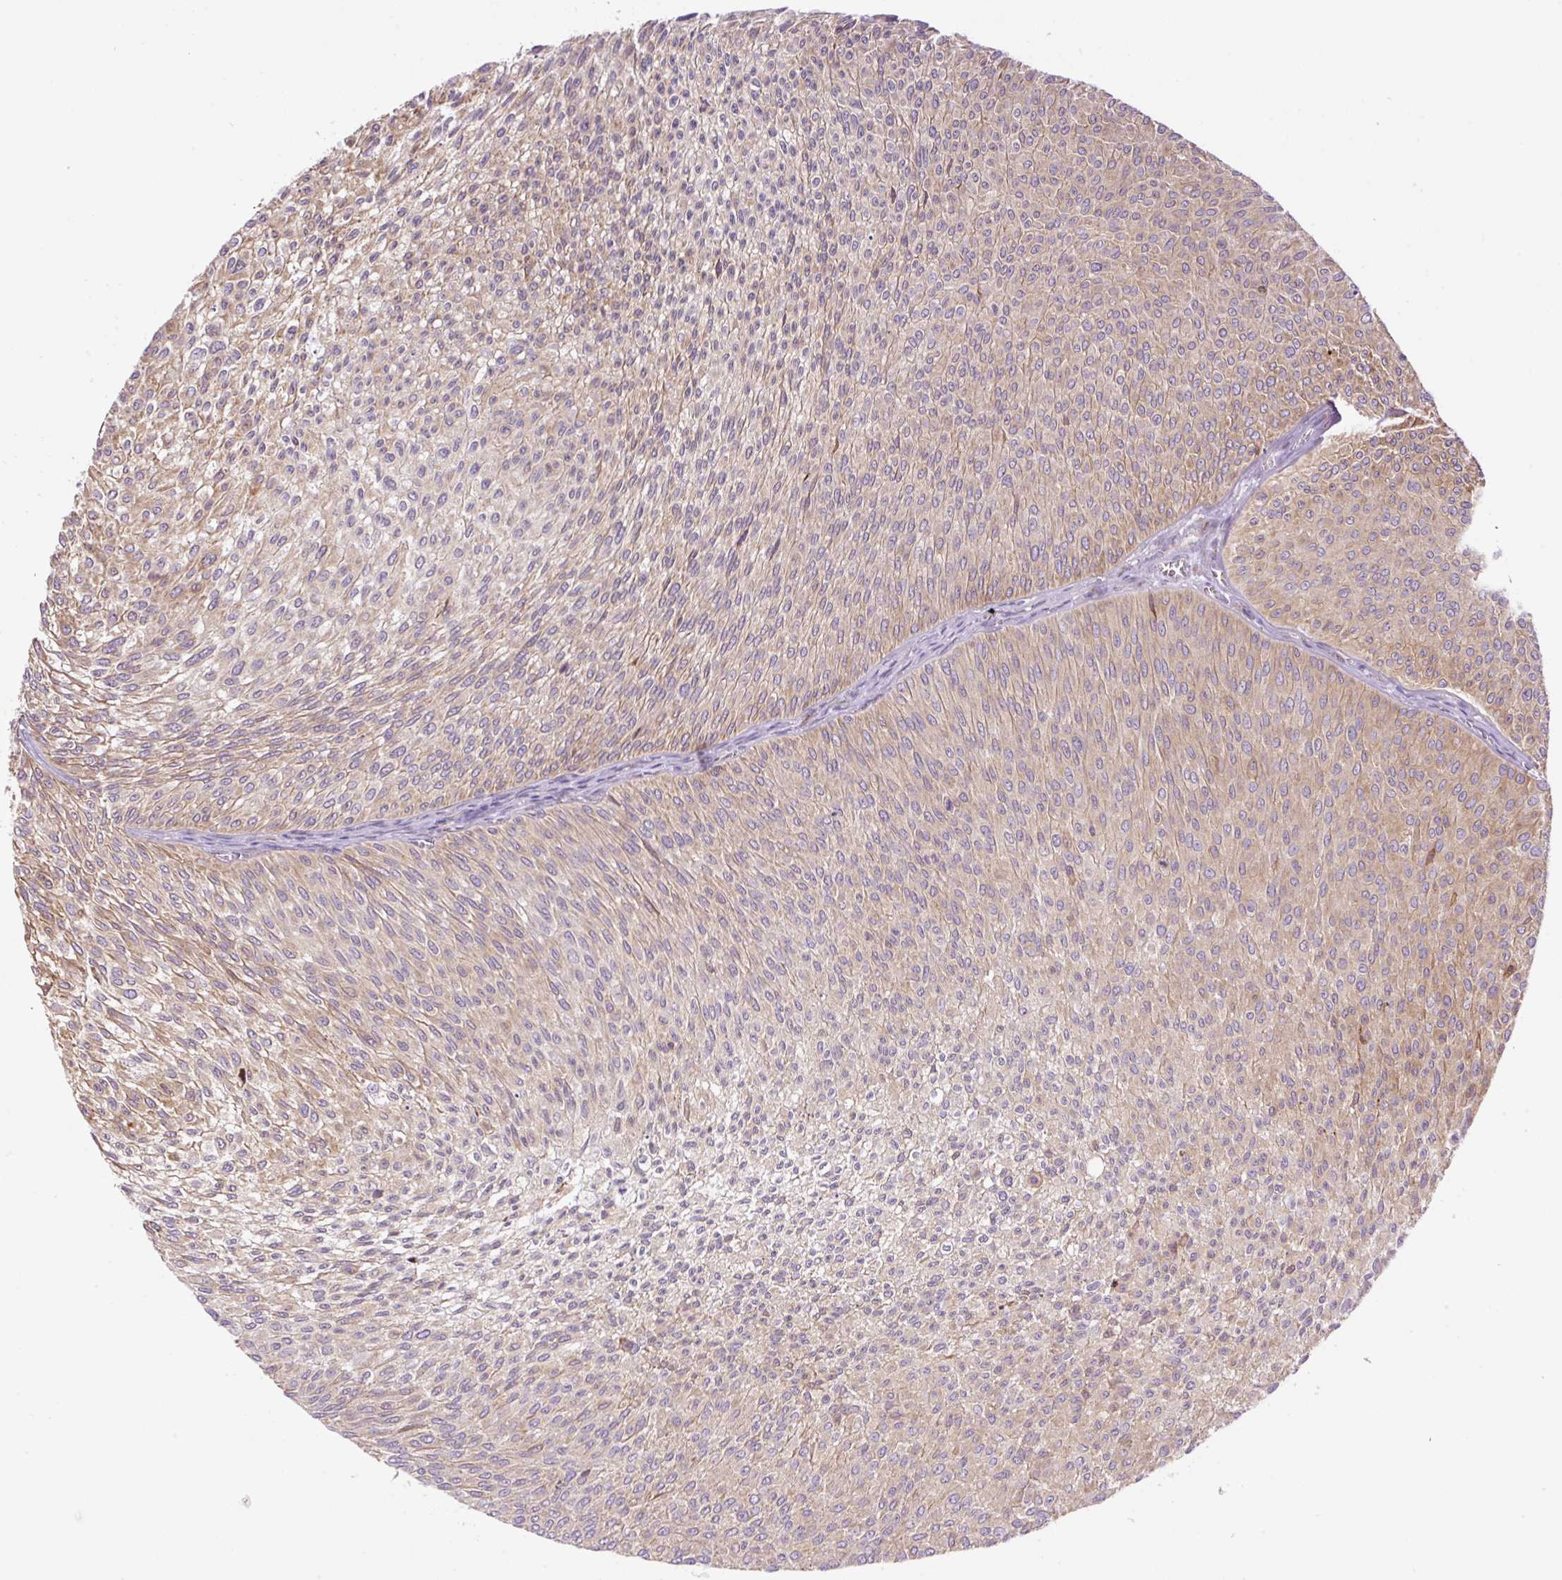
{"staining": {"intensity": "moderate", "quantity": "25%-75%", "location": "cytoplasmic/membranous"}, "tissue": "urothelial cancer", "cell_type": "Tumor cells", "image_type": "cancer", "snomed": [{"axis": "morphology", "description": "Urothelial carcinoma, Low grade"}, {"axis": "topography", "description": "Urinary bladder"}], "caption": "Urothelial cancer stained with a protein marker displays moderate staining in tumor cells.", "gene": "POFUT1", "patient": {"sex": "male", "age": 91}}